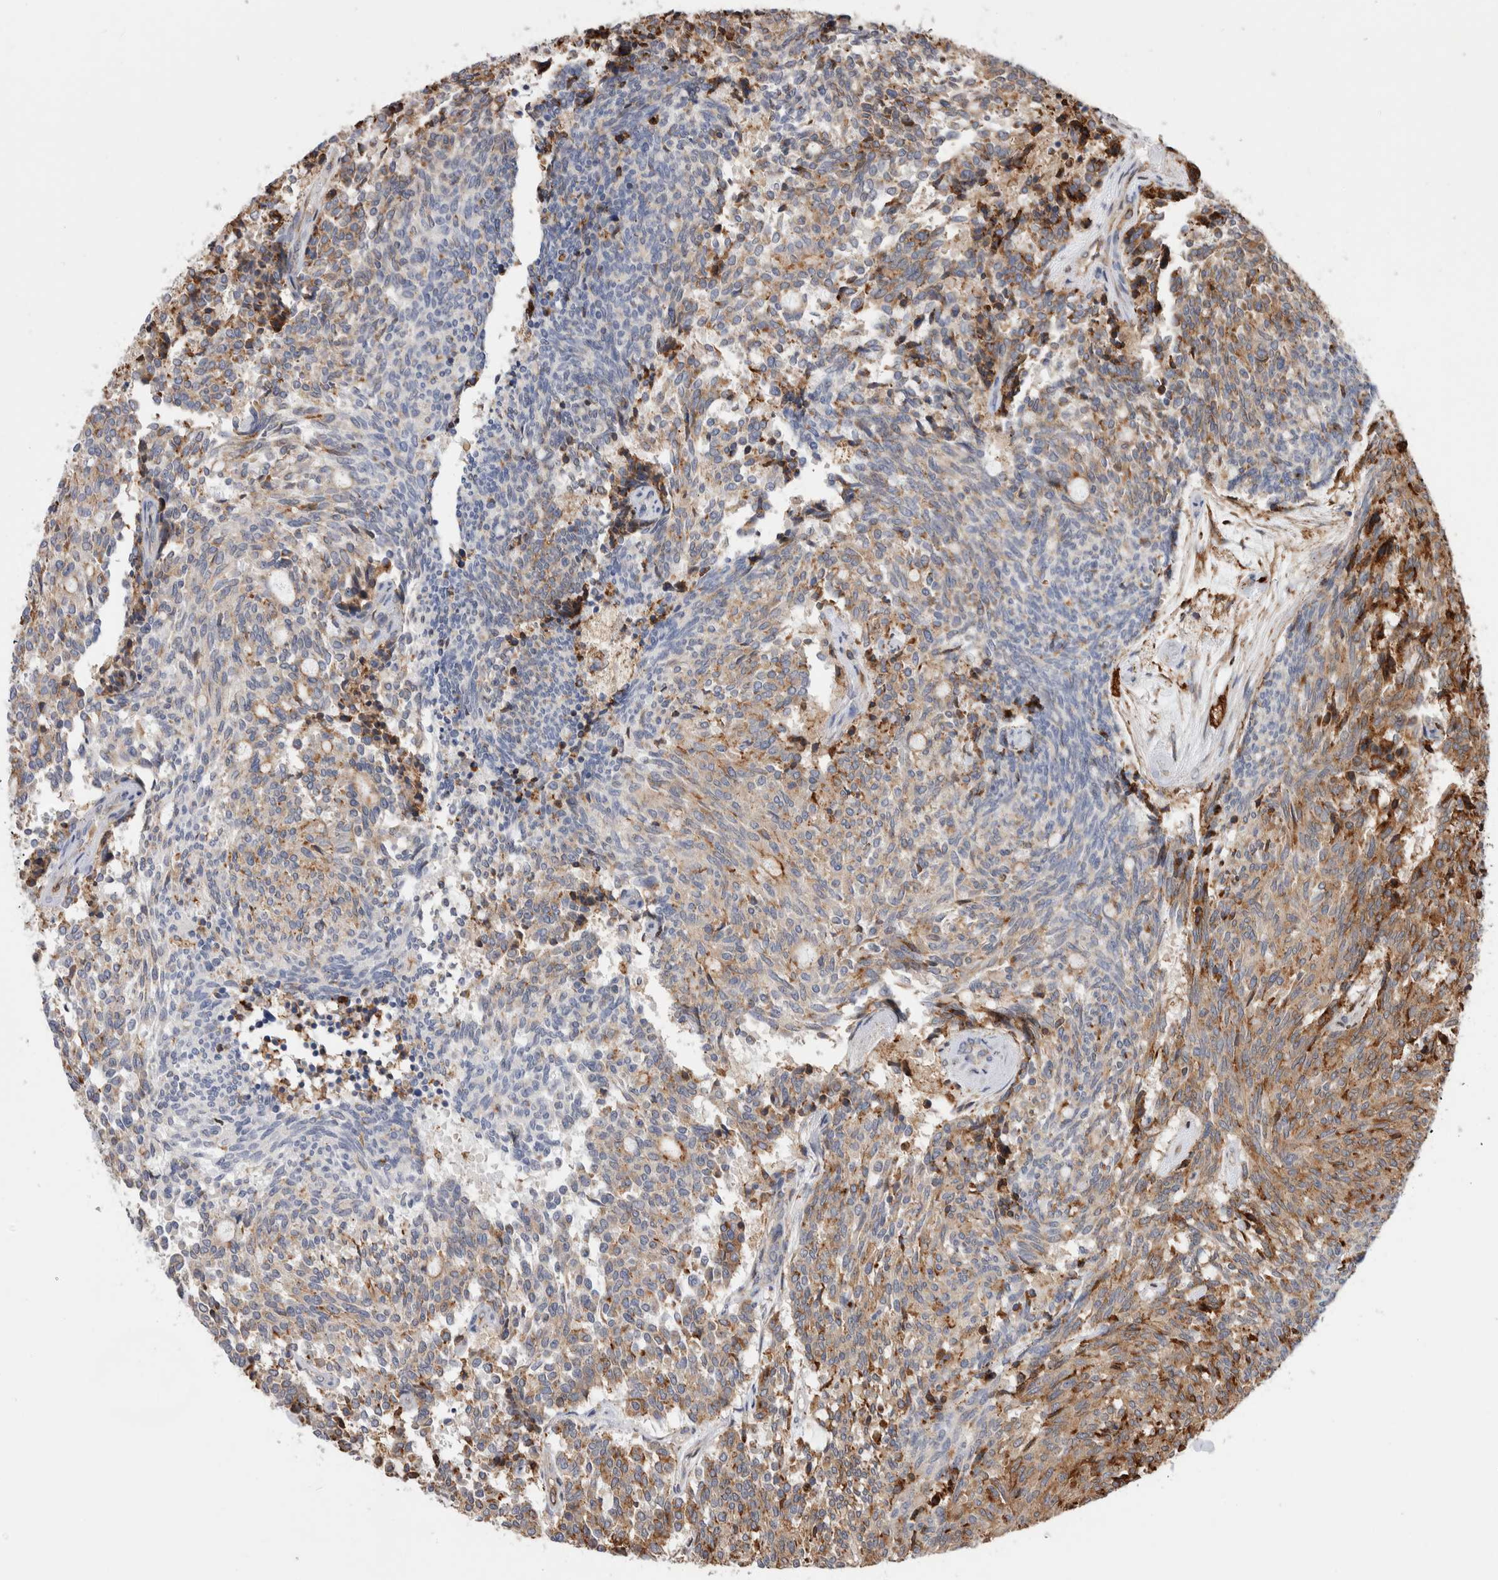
{"staining": {"intensity": "weak", "quantity": ">75%", "location": "cytoplasmic/membranous"}, "tissue": "carcinoid", "cell_type": "Tumor cells", "image_type": "cancer", "snomed": [{"axis": "morphology", "description": "Carcinoid, malignant, NOS"}, {"axis": "topography", "description": "Pancreas"}], "caption": "Protein staining by immunohistochemistry demonstrates weak cytoplasmic/membranous positivity in about >75% of tumor cells in carcinoid (malignant).", "gene": "CCDC88B", "patient": {"sex": "female", "age": 54}}